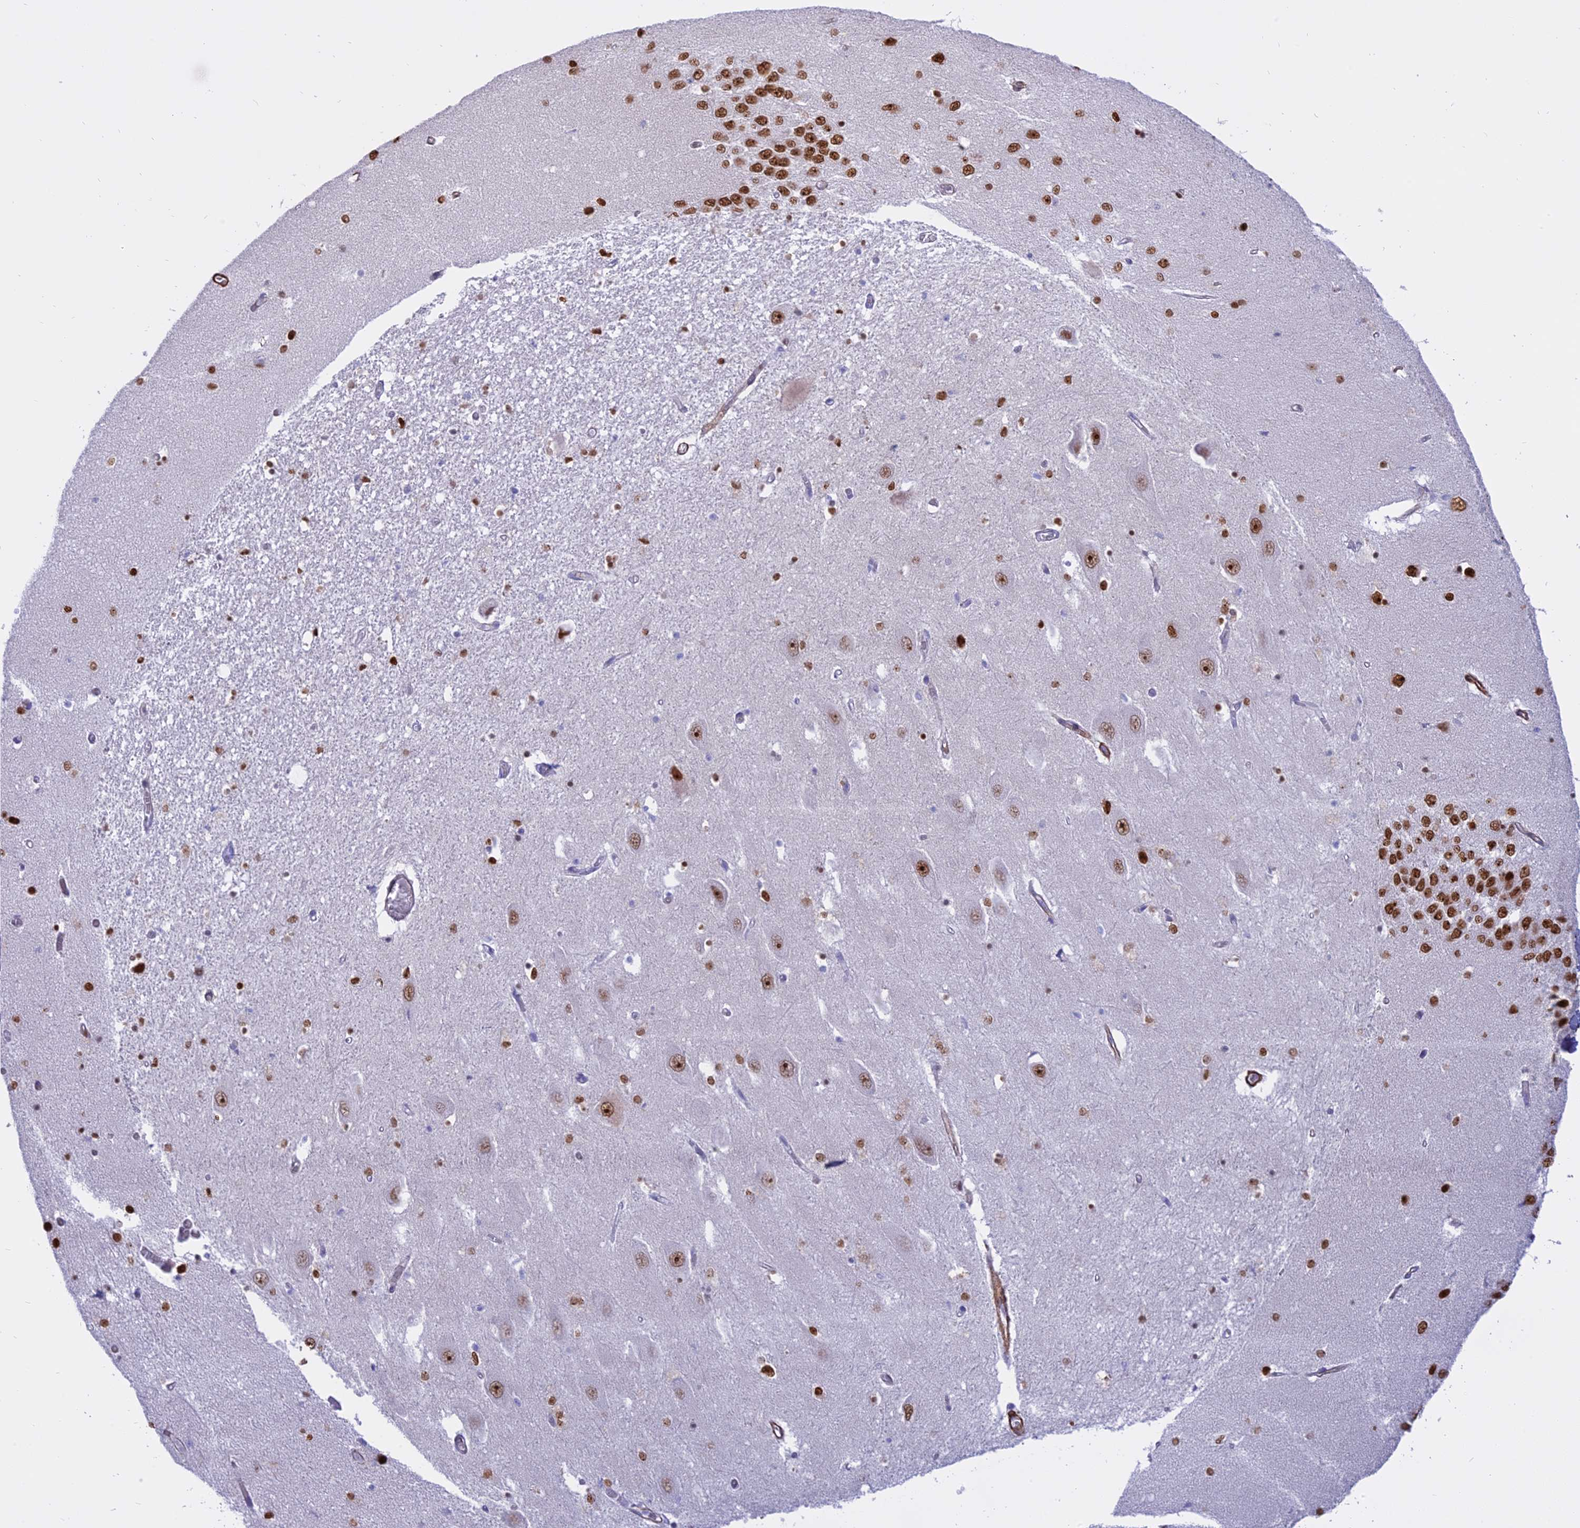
{"staining": {"intensity": "strong", "quantity": "25%-75%", "location": "nuclear"}, "tissue": "hippocampus", "cell_type": "Glial cells", "image_type": "normal", "snomed": [{"axis": "morphology", "description": "Normal tissue, NOS"}, {"axis": "topography", "description": "Hippocampus"}], "caption": "Hippocampus was stained to show a protein in brown. There is high levels of strong nuclear expression in about 25%-75% of glial cells. The protein is shown in brown color, while the nuclei are stained blue.", "gene": "CENPV", "patient": {"sex": "female", "age": 64}}